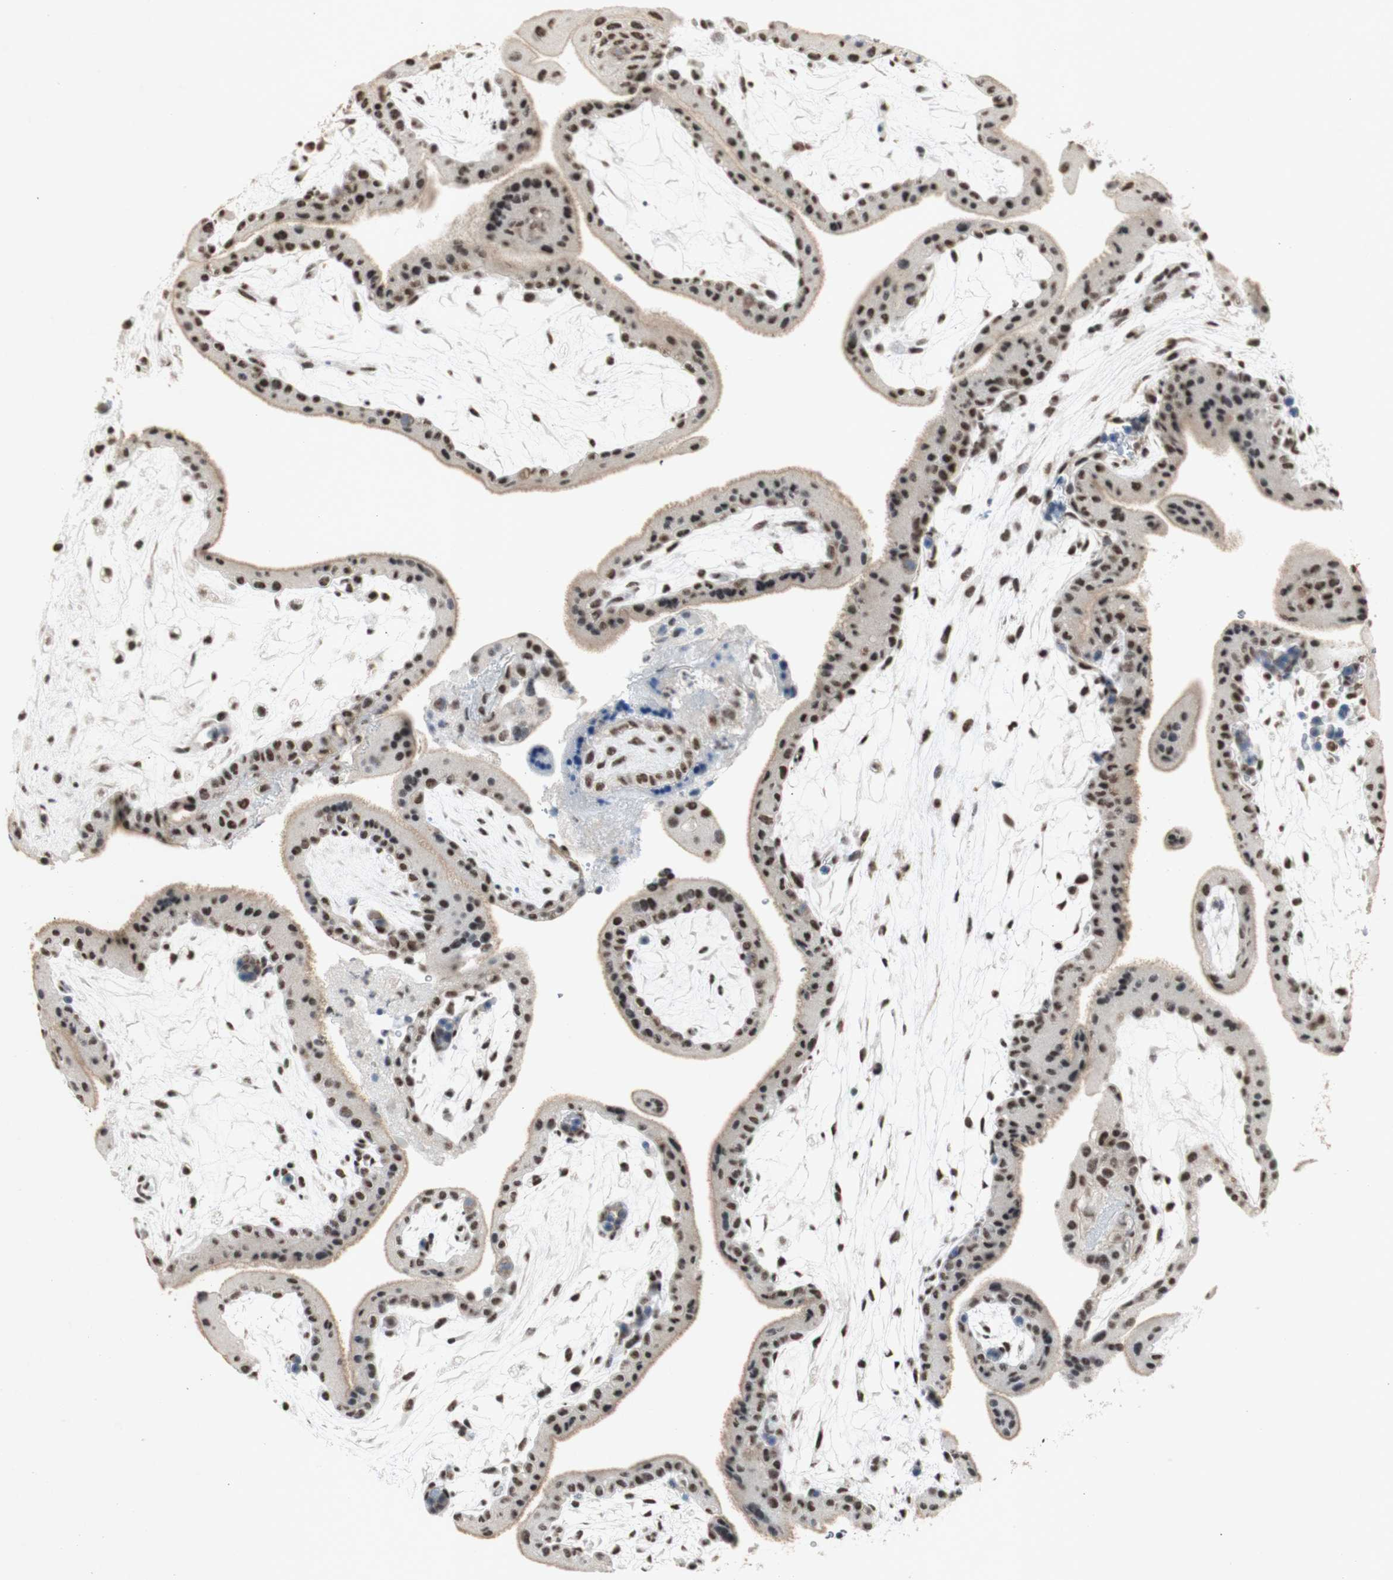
{"staining": {"intensity": "strong", "quantity": ">75%", "location": "nuclear"}, "tissue": "placenta", "cell_type": "Trophoblastic cells", "image_type": "normal", "snomed": [{"axis": "morphology", "description": "Normal tissue, NOS"}, {"axis": "topography", "description": "Placenta"}], "caption": "IHC (DAB) staining of benign human placenta exhibits strong nuclear protein positivity in about >75% of trophoblastic cells. (DAB IHC with brightfield microscopy, high magnification).", "gene": "SNRPB", "patient": {"sex": "female", "age": 19}}